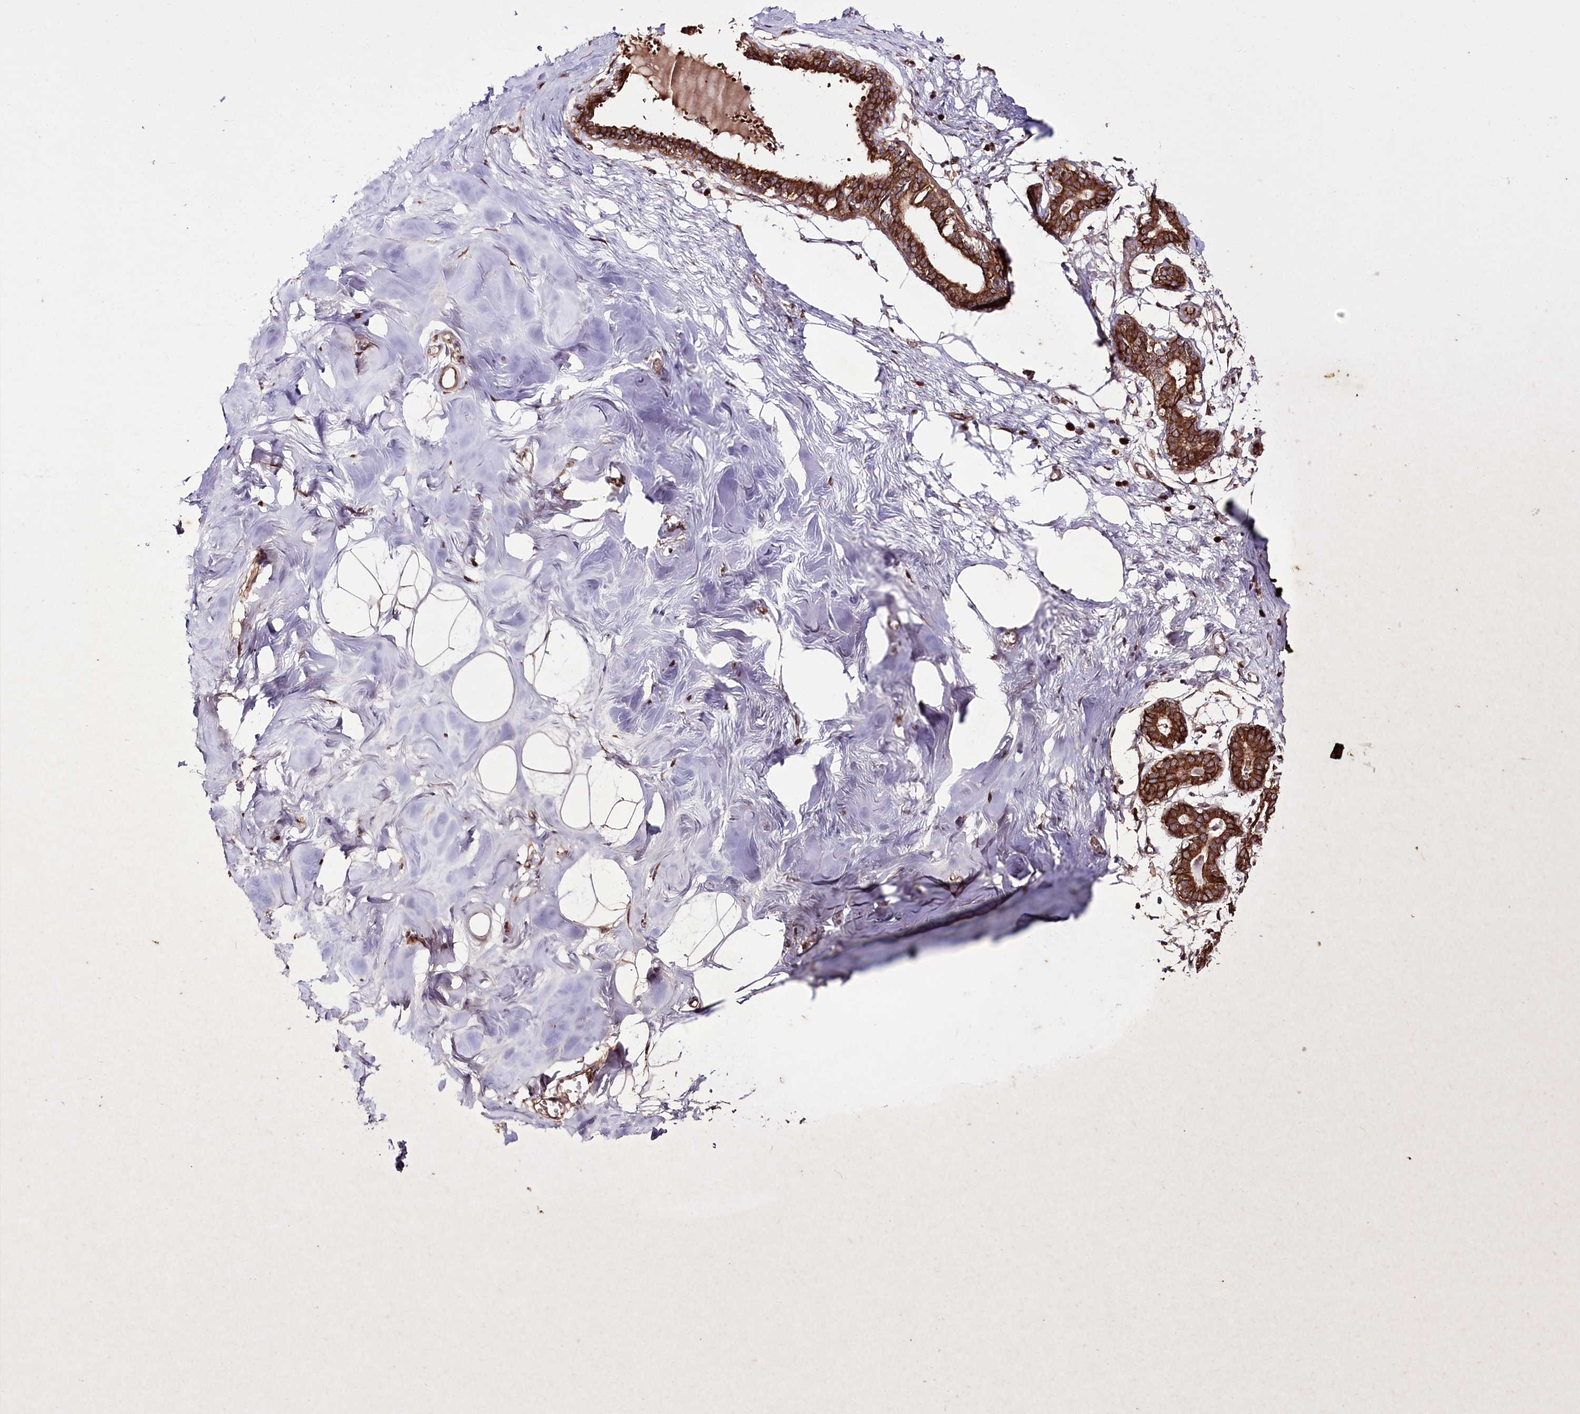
{"staining": {"intensity": "moderate", "quantity": ">75%", "location": "cytoplasmic/membranous"}, "tissue": "breast", "cell_type": "Adipocytes", "image_type": "normal", "snomed": [{"axis": "morphology", "description": "Normal tissue, NOS"}, {"axis": "topography", "description": "Breast"}], "caption": "Protein analysis of normal breast displays moderate cytoplasmic/membranous positivity in about >75% of adipocytes.", "gene": "DHX29", "patient": {"sex": "female", "age": 27}}